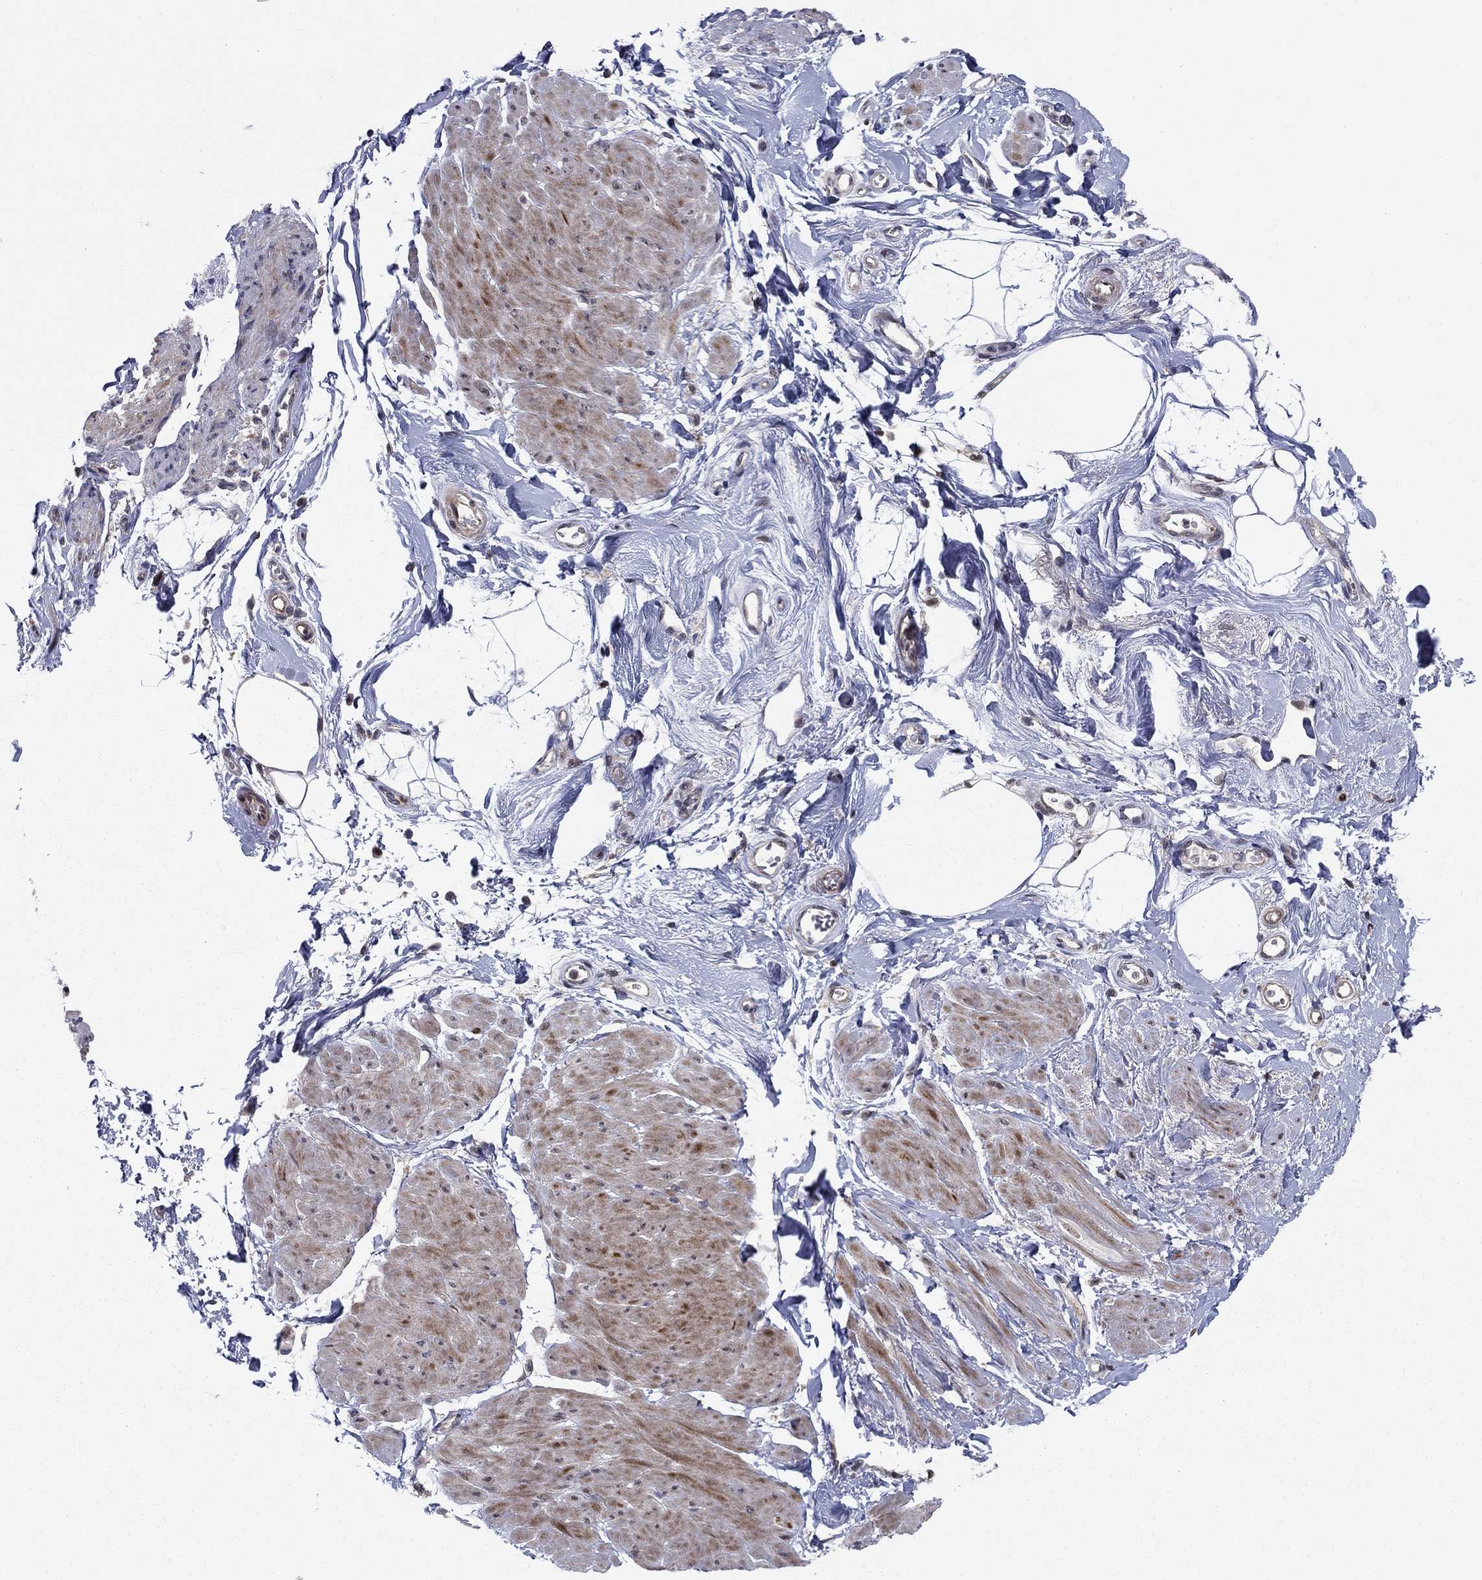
{"staining": {"intensity": "weak", "quantity": "25%-75%", "location": "cytoplasmic/membranous"}, "tissue": "smooth muscle", "cell_type": "Smooth muscle cells", "image_type": "normal", "snomed": [{"axis": "morphology", "description": "Normal tissue, NOS"}, {"axis": "topography", "description": "Adipose tissue"}, {"axis": "topography", "description": "Smooth muscle"}, {"axis": "topography", "description": "Peripheral nerve tissue"}], "caption": "An immunohistochemistry (IHC) photomicrograph of normal tissue is shown. Protein staining in brown shows weak cytoplasmic/membranous positivity in smooth muscle within smooth muscle cells. The staining was performed using DAB, with brown indicating positive protein expression. Nuclei are stained blue with hematoxylin.", "gene": "PSMC1", "patient": {"sex": "male", "age": 83}}